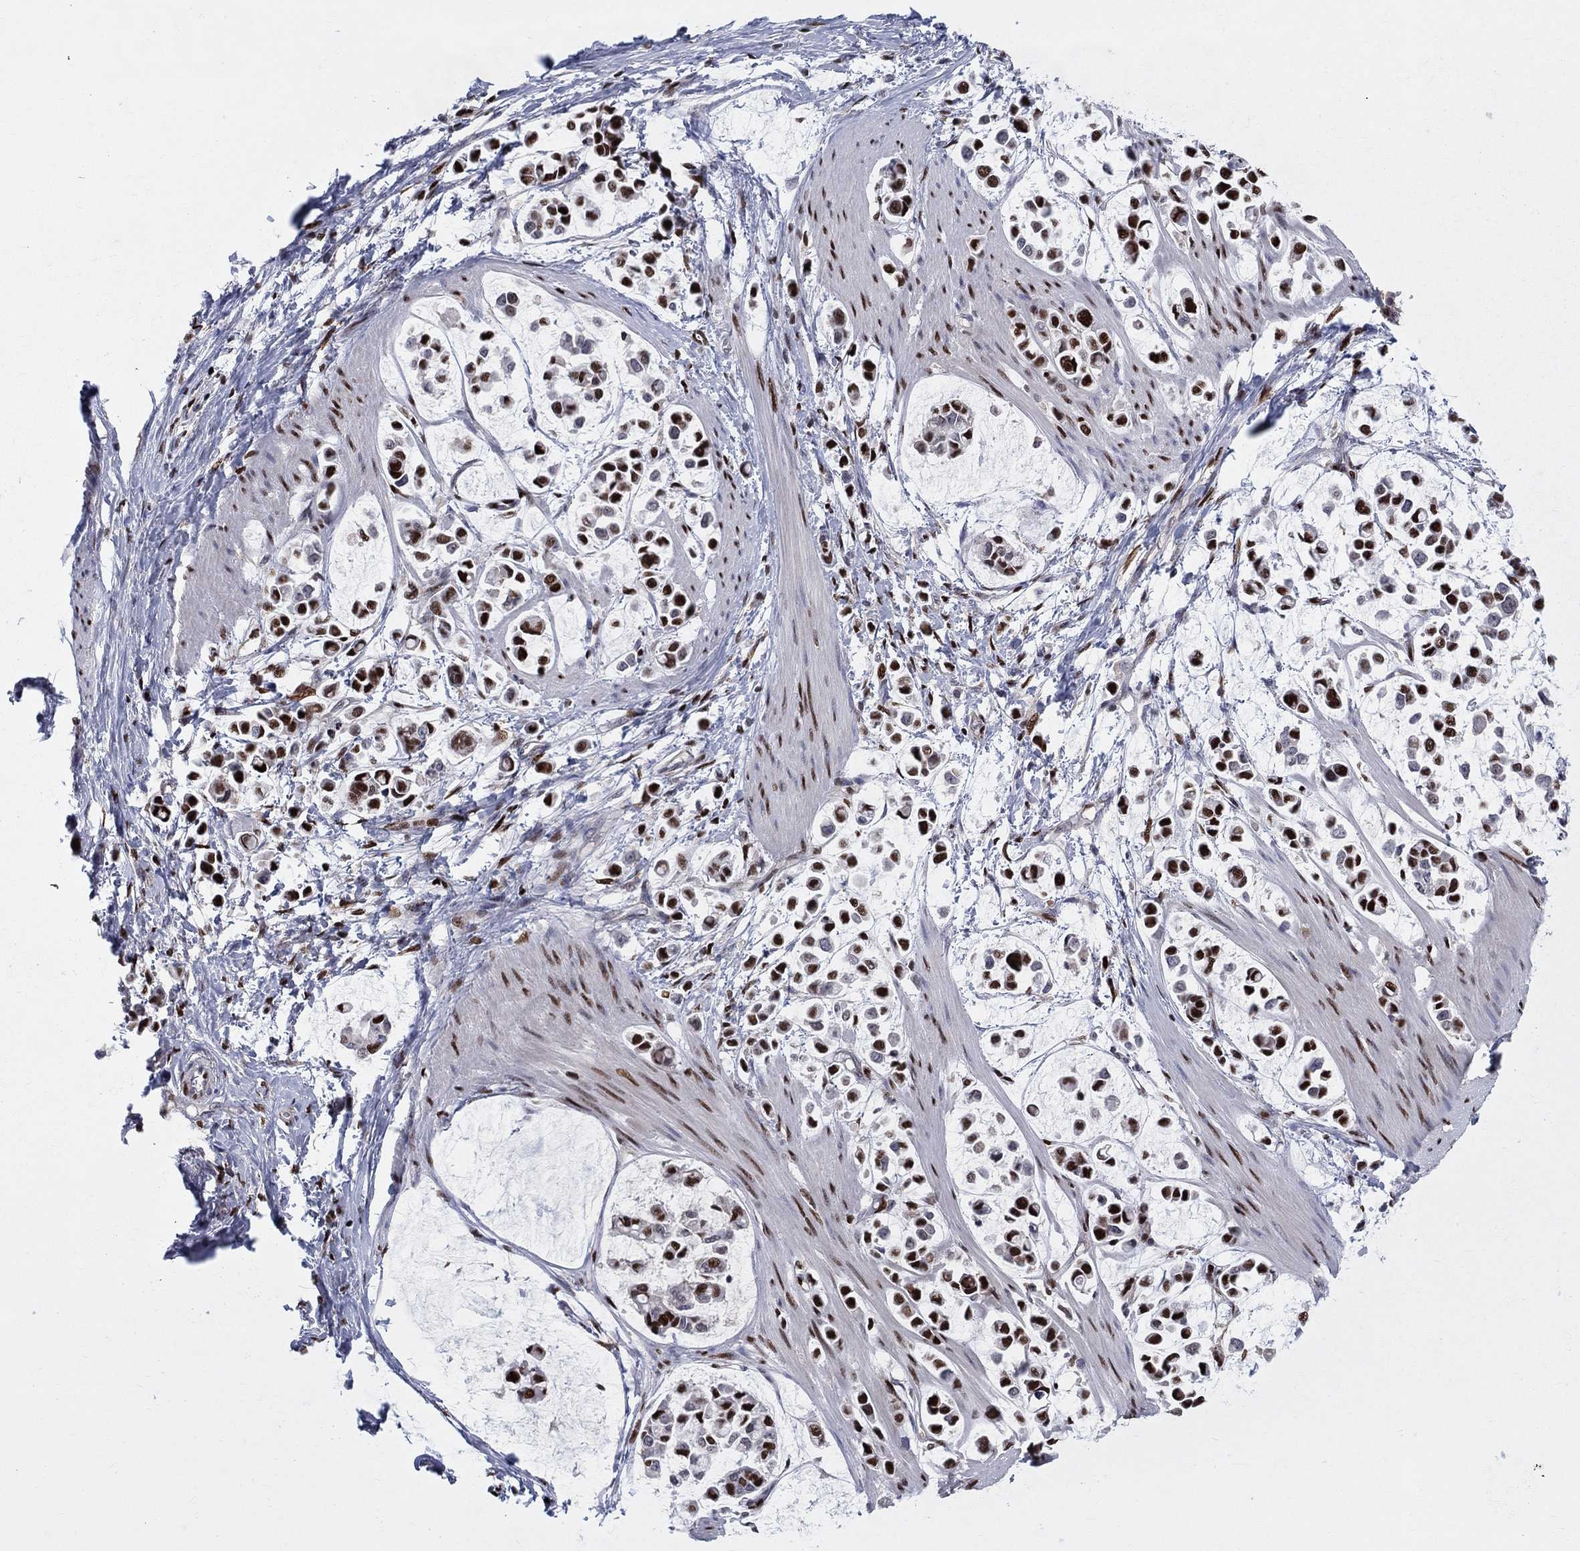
{"staining": {"intensity": "strong", "quantity": ">75%", "location": "nuclear"}, "tissue": "stomach cancer", "cell_type": "Tumor cells", "image_type": "cancer", "snomed": [{"axis": "morphology", "description": "Adenocarcinoma, NOS"}, {"axis": "topography", "description": "Stomach"}], "caption": "A high amount of strong nuclear staining is seen in approximately >75% of tumor cells in stomach cancer tissue. (Brightfield microscopy of DAB IHC at high magnification).", "gene": "ZNHIT3", "patient": {"sex": "male", "age": 82}}